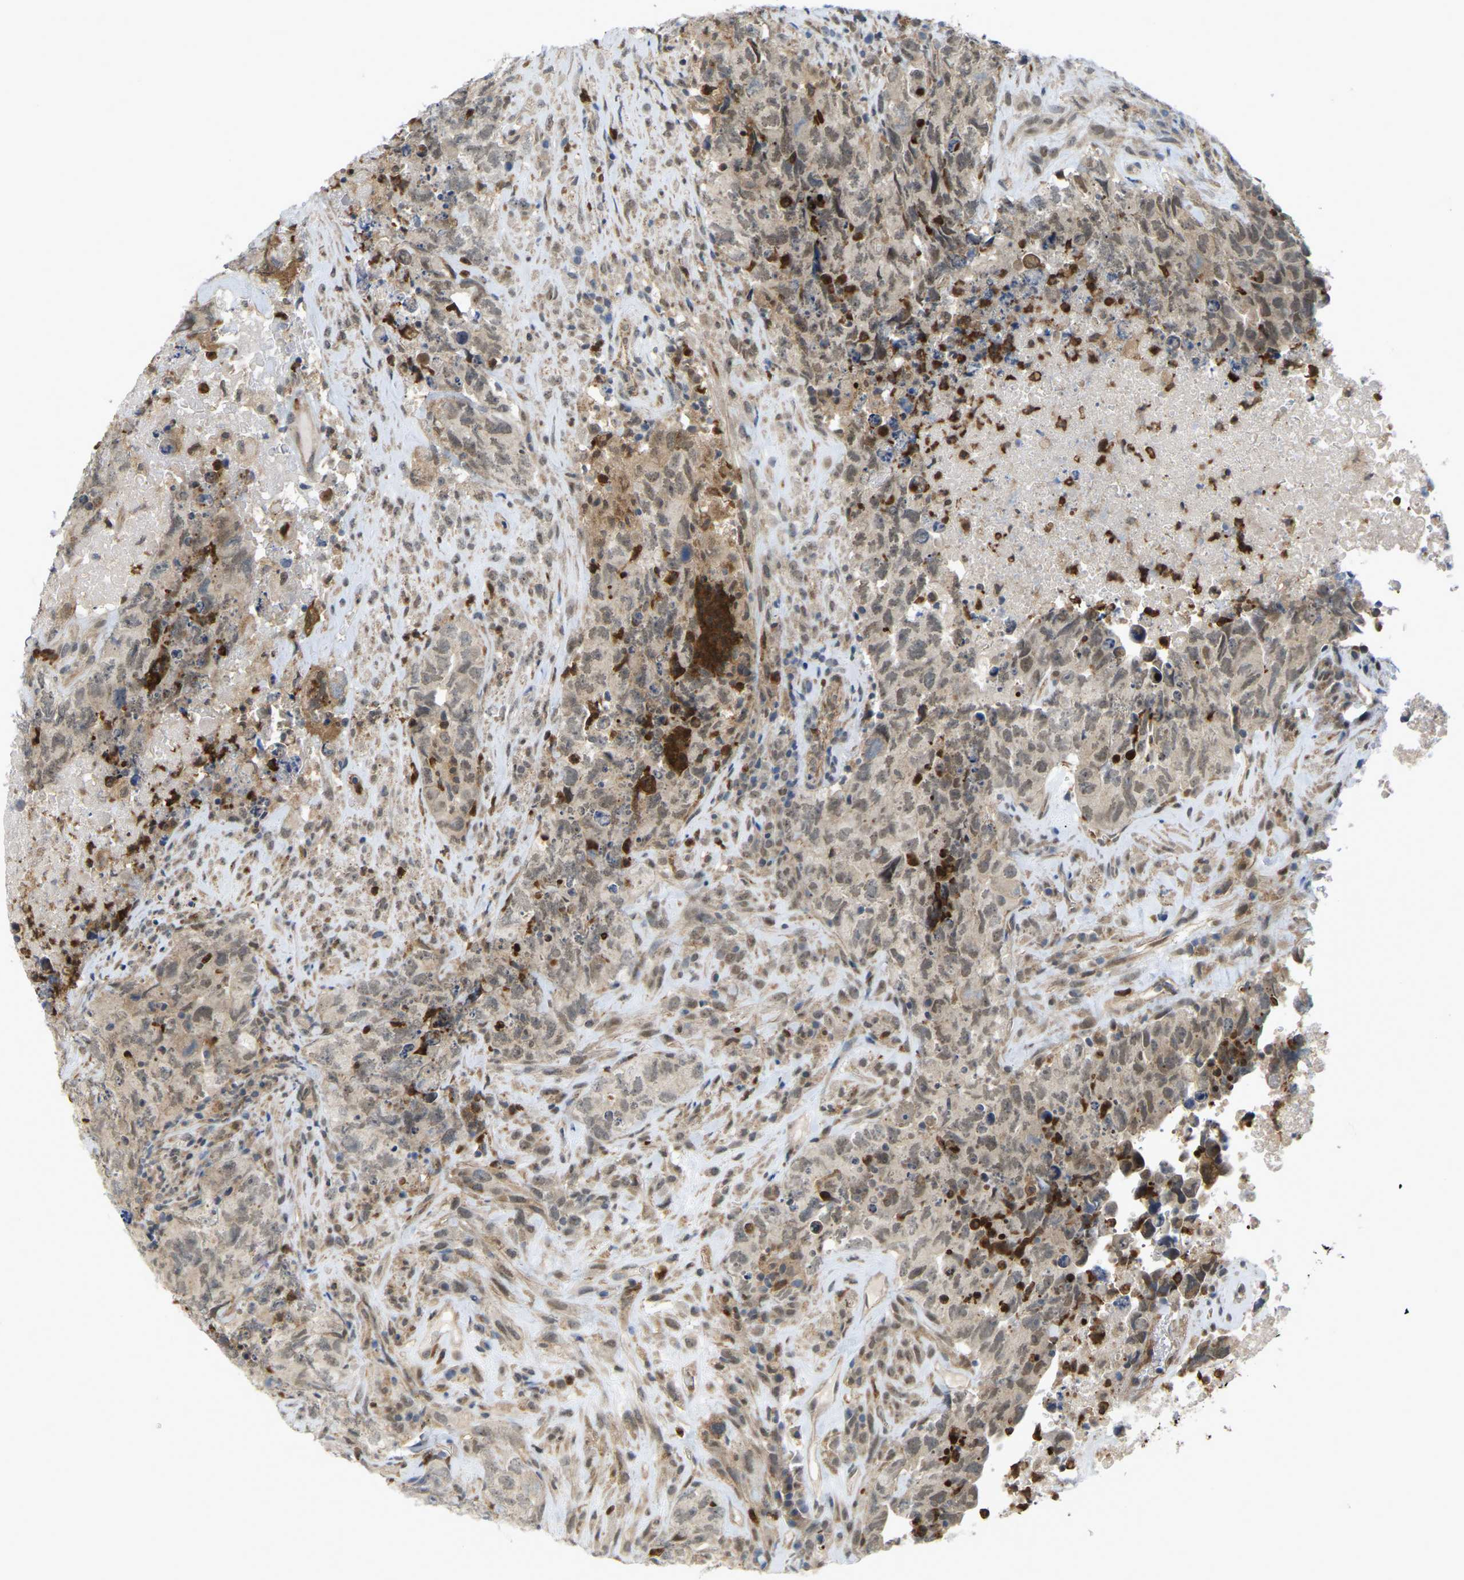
{"staining": {"intensity": "weak", "quantity": "25%-75%", "location": "nuclear"}, "tissue": "testis cancer", "cell_type": "Tumor cells", "image_type": "cancer", "snomed": [{"axis": "morphology", "description": "Carcinoma, Embryonal, NOS"}, {"axis": "topography", "description": "Testis"}], "caption": "Protein expression analysis of embryonal carcinoma (testis) reveals weak nuclear staining in about 25%-75% of tumor cells. (brown staining indicates protein expression, while blue staining denotes nuclei).", "gene": "SERPINB5", "patient": {"sex": "male", "age": 32}}